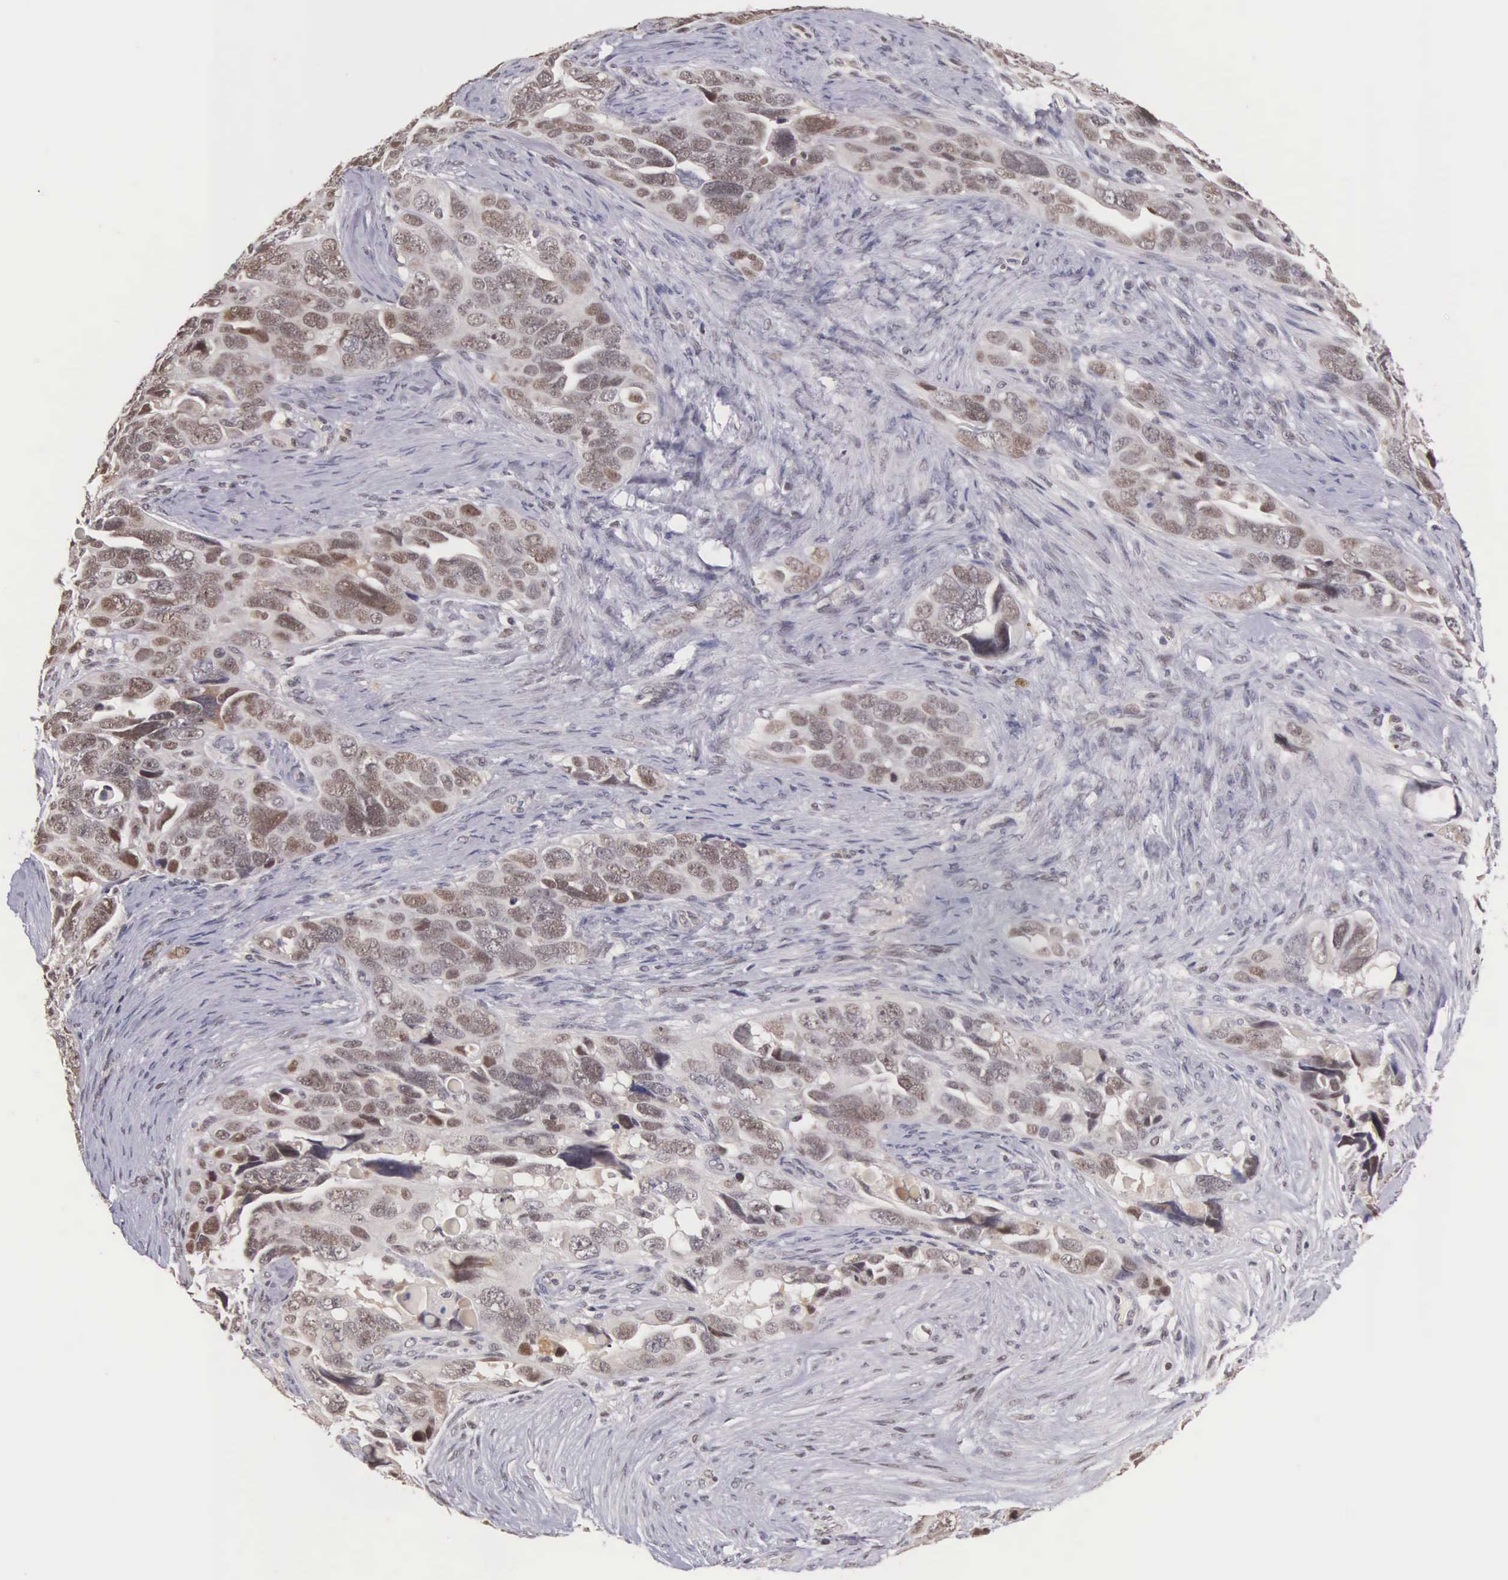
{"staining": {"intensity": "weak", "quantity": "<25%", "location": "nuclear"}, "tissue": "ovarian cancer", "cell_type": "Tumor cells", "image_type": "cancer", "snomed": [{"axis": "morphology", "description": "Cystadenocarcinoma, serous, NOS"}, {"axis": "topography", "description": "Ovary"}], "caption": "Immunohistochemistry (IHC) micrograph of serous cystadenocarcinoma (ovarian) stained for a protein (brown), which demonstrates no expression in tumor cells.", "gene": "HMGXB4", "patient": {"sex": "female", "age": 63}}